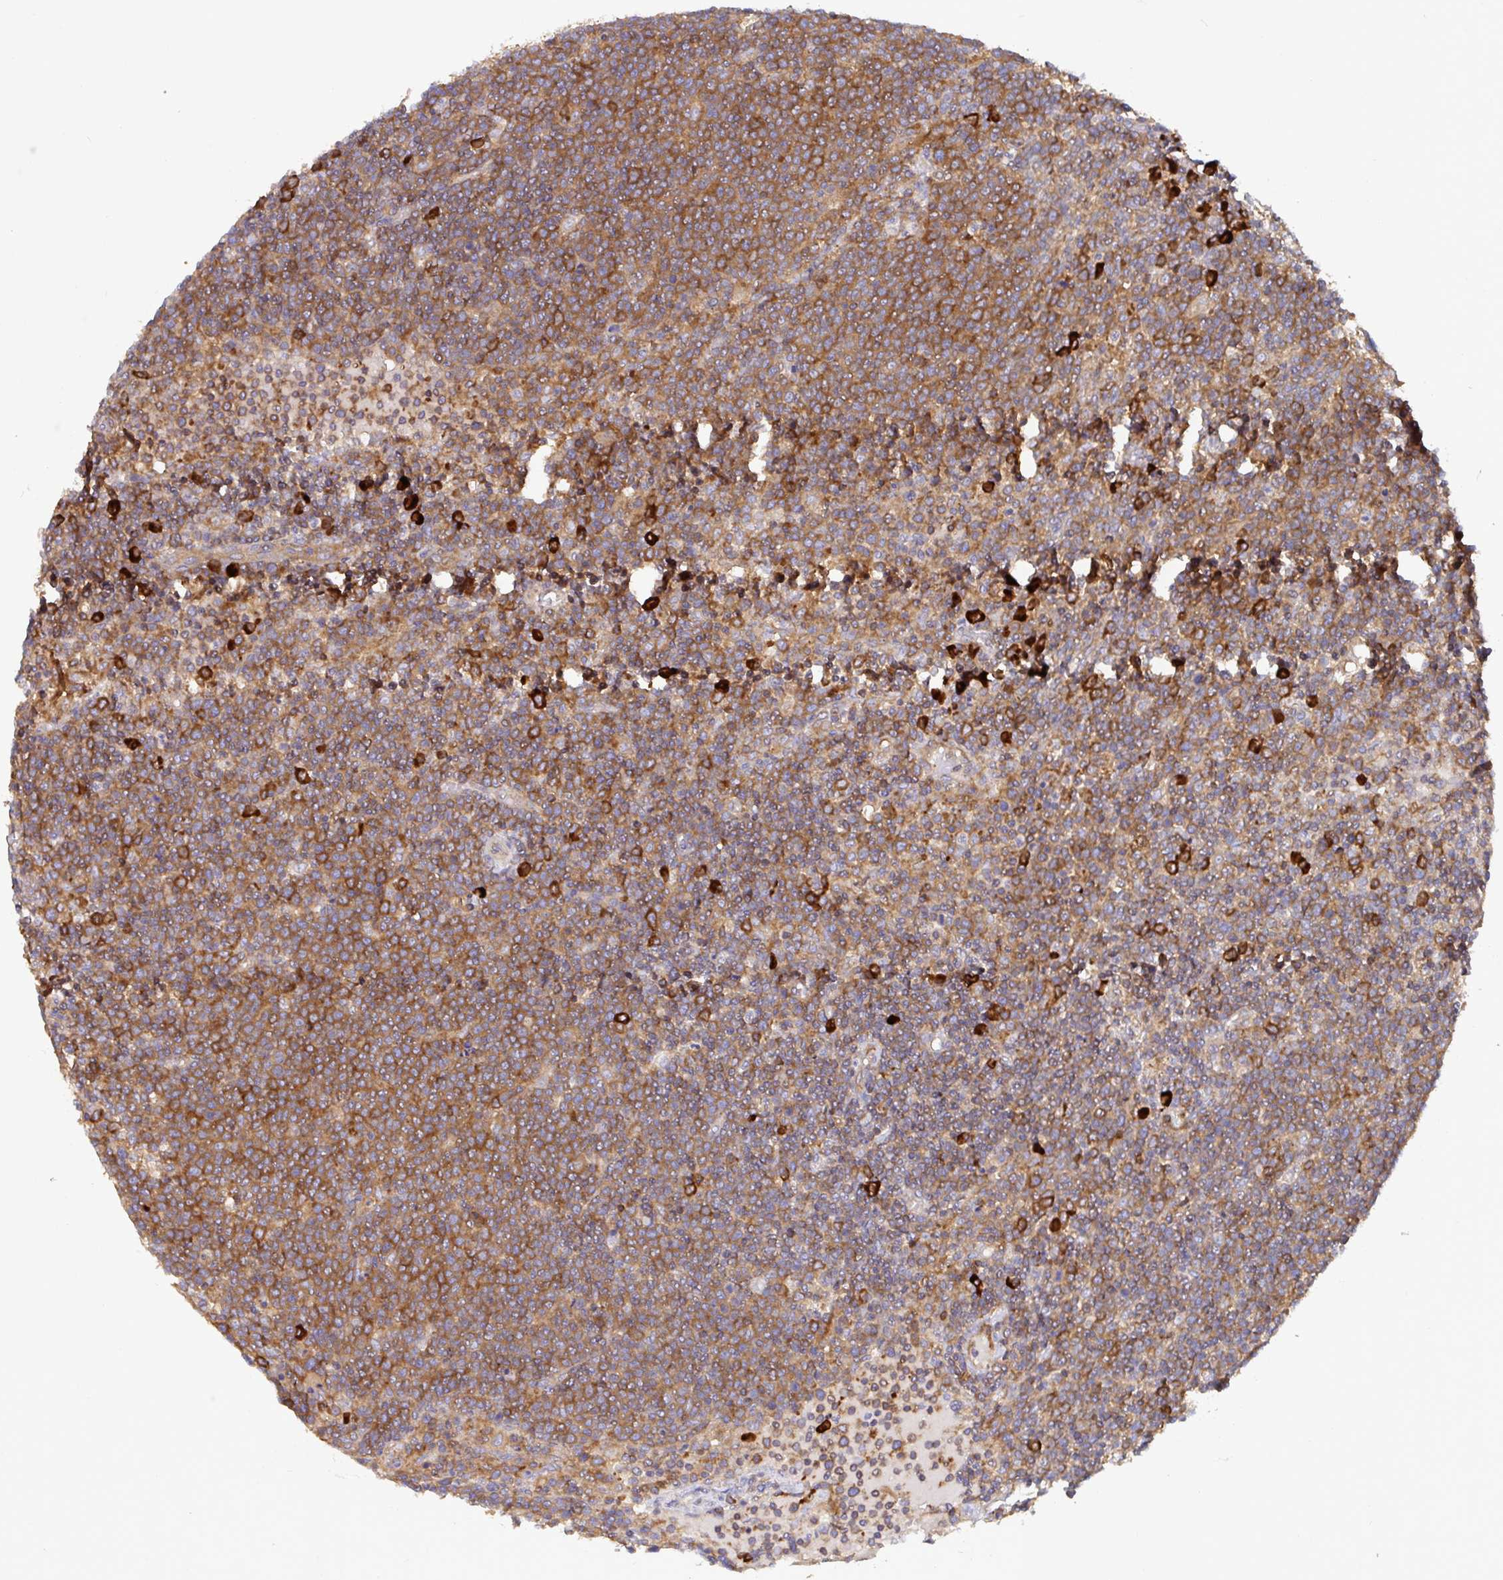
{"staining": {"intensity": "moderate", "quantity": ">75%", "location": "cytoplasmic/membranous"}, "tissue": "lymphoma", "cell_type": "Tumor cells", "image_type": "cancer", "snomed": [{"axis": "morphology", "description": "Malignant lymphoma, non-Hodgkin's type, High grade"}, {"axis": "topography", "description": "Lymph node"}], "caption": "Immunohistochemical staining of lymphoma reveals moderate cytoplasmic/membranous protein positivity in approximately >75% of tumor cells.", "gene": "YARS2", "patient": {"sex": "male", "age": 61}}